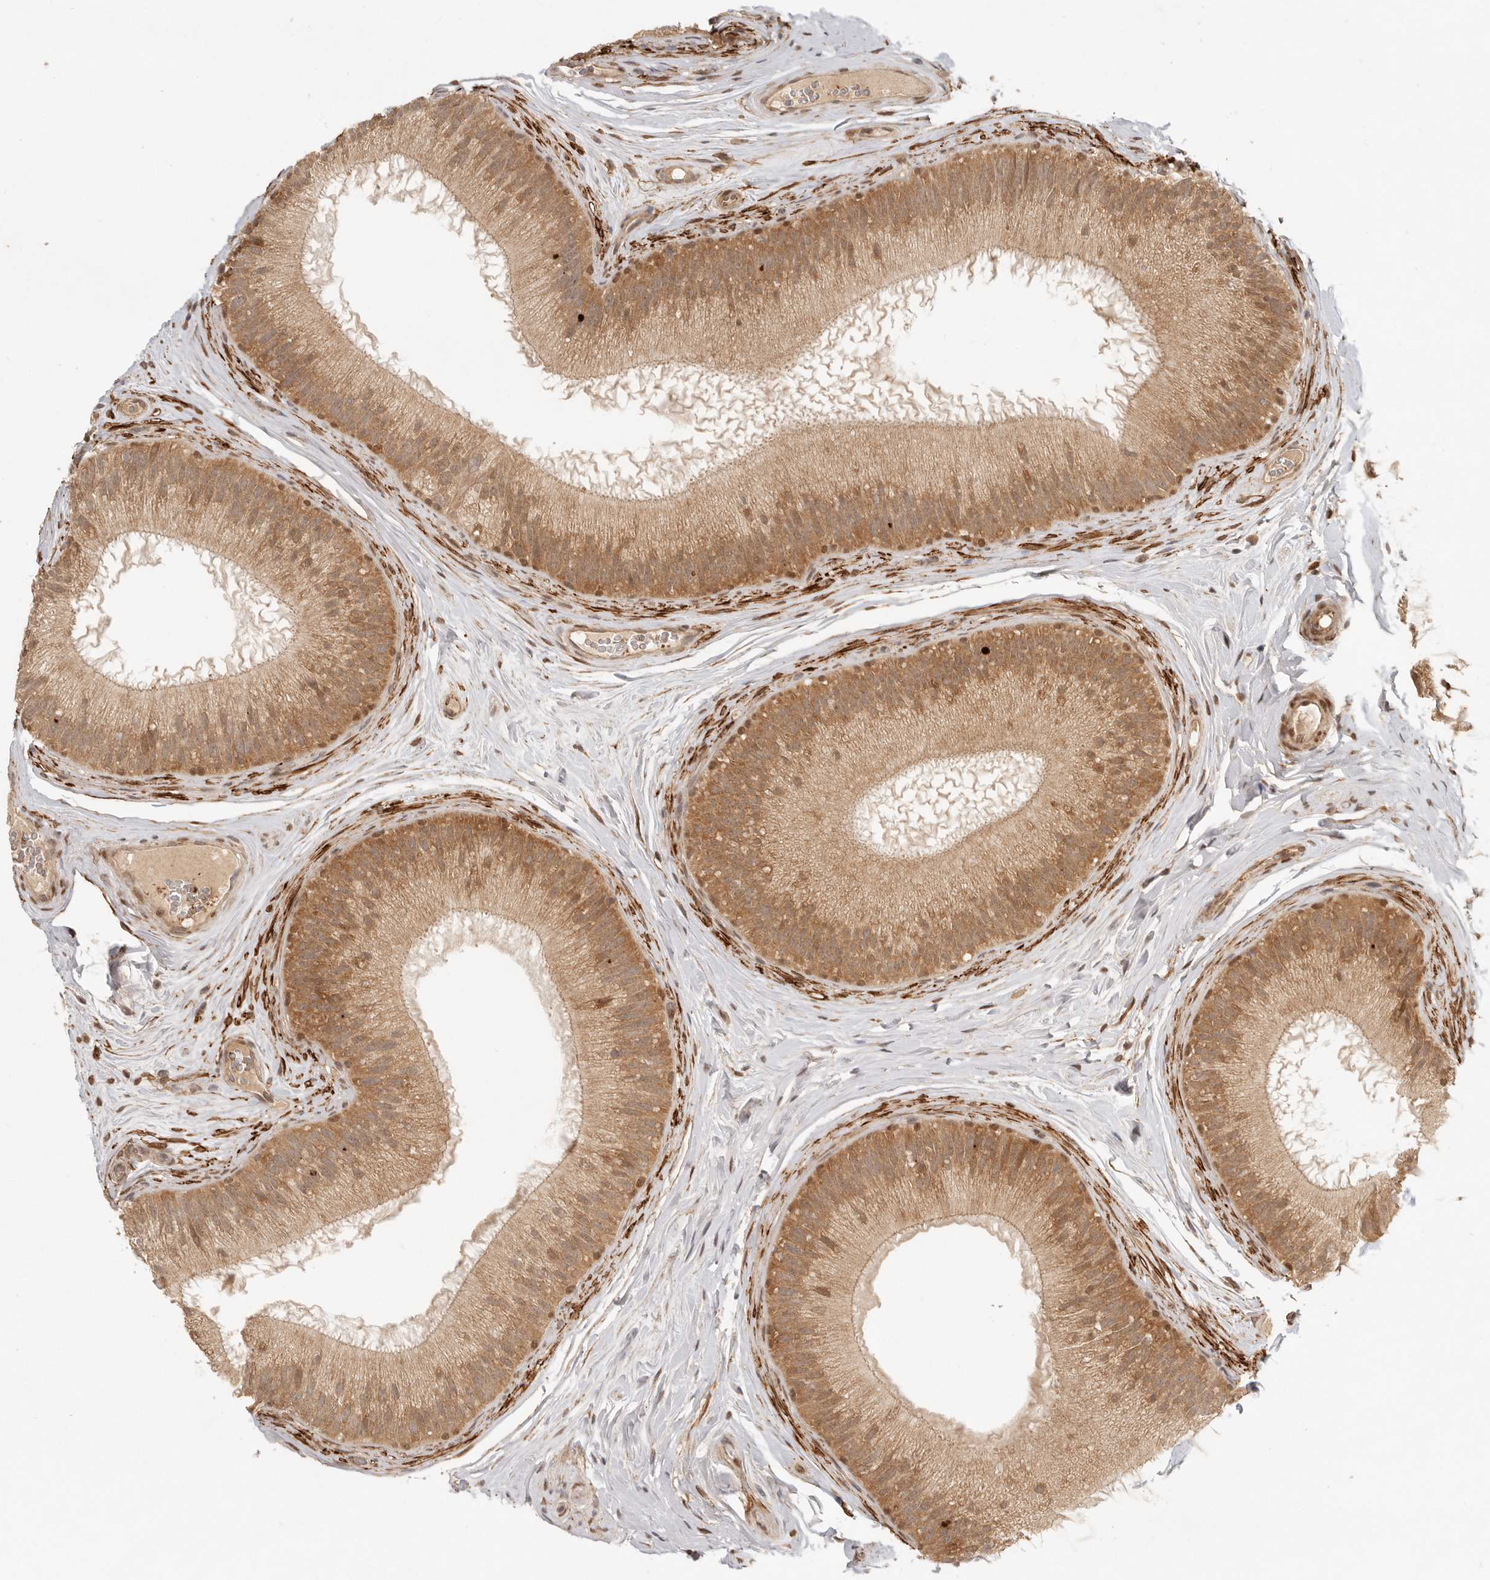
{"staining": {"intensity": "moderate", "quantity": ">75%", "location": "cytoplasmic/membranous,nuclear"}, "tissue": "epididymis", "cell_type": "Glandular cells", "image_type": "normal", "snomed": [{"axis": "morphology", "description": "Normal tissue, NOS"}, {"axis": "topography", "description": "Epididymis"}], "caption": "Immunohistochemical staining of unremarkable epididymis exhibits >75% levels of moderate cytoplasmic/membranous,nuclear protein expression in about >75% of glandular cells. (DAB (3,3'-diaminobenzidine) IHC with brightfield microscopy, high magnification).", "gene": "AHDC1", "patient": {"sex": "male", "age": 45}}